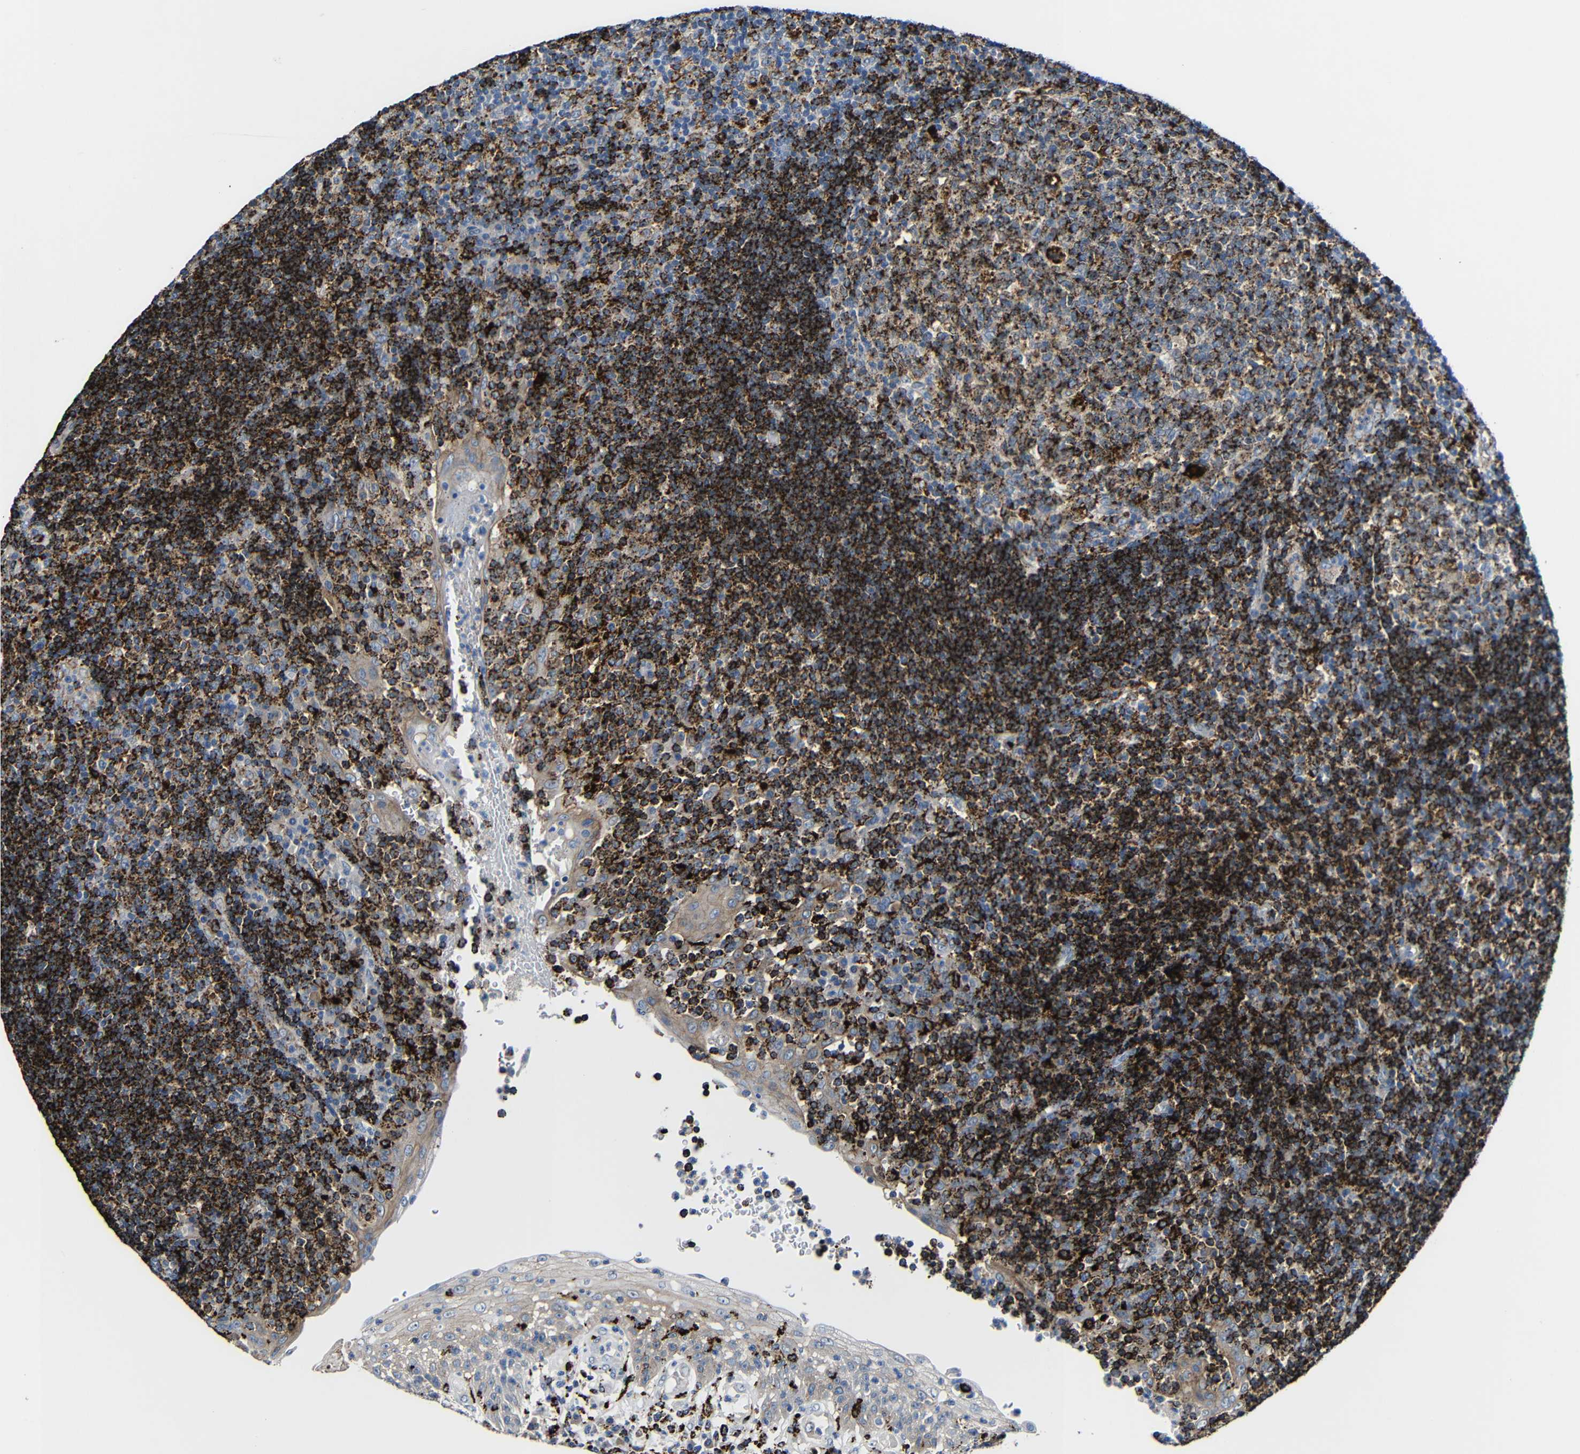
{"staining": {"intensity": "strong", "quantity": ">75%", "location": "cytoplasmic/membranous"}, "tissue": "tonsil", "cell_type": "Germinal center cells", "image_type": "normal", "snomed": [{"axis": "morphology", "description": "Normal tissue, NOS"}, {"axis": "topography", "description": "Tonsil"}], "caption": "Strong cytoplasmic/membranous expression is seen in approximately >75% of germinal center cells in unremarkable tonsil. The staining was performed using DAB to visualize the protein expression in brown, while the nuclei were stained in blue with hematoxylin (Magnification: 20x).", "gene": "HLA", "patient": {"sex": "female", "age": 40}}